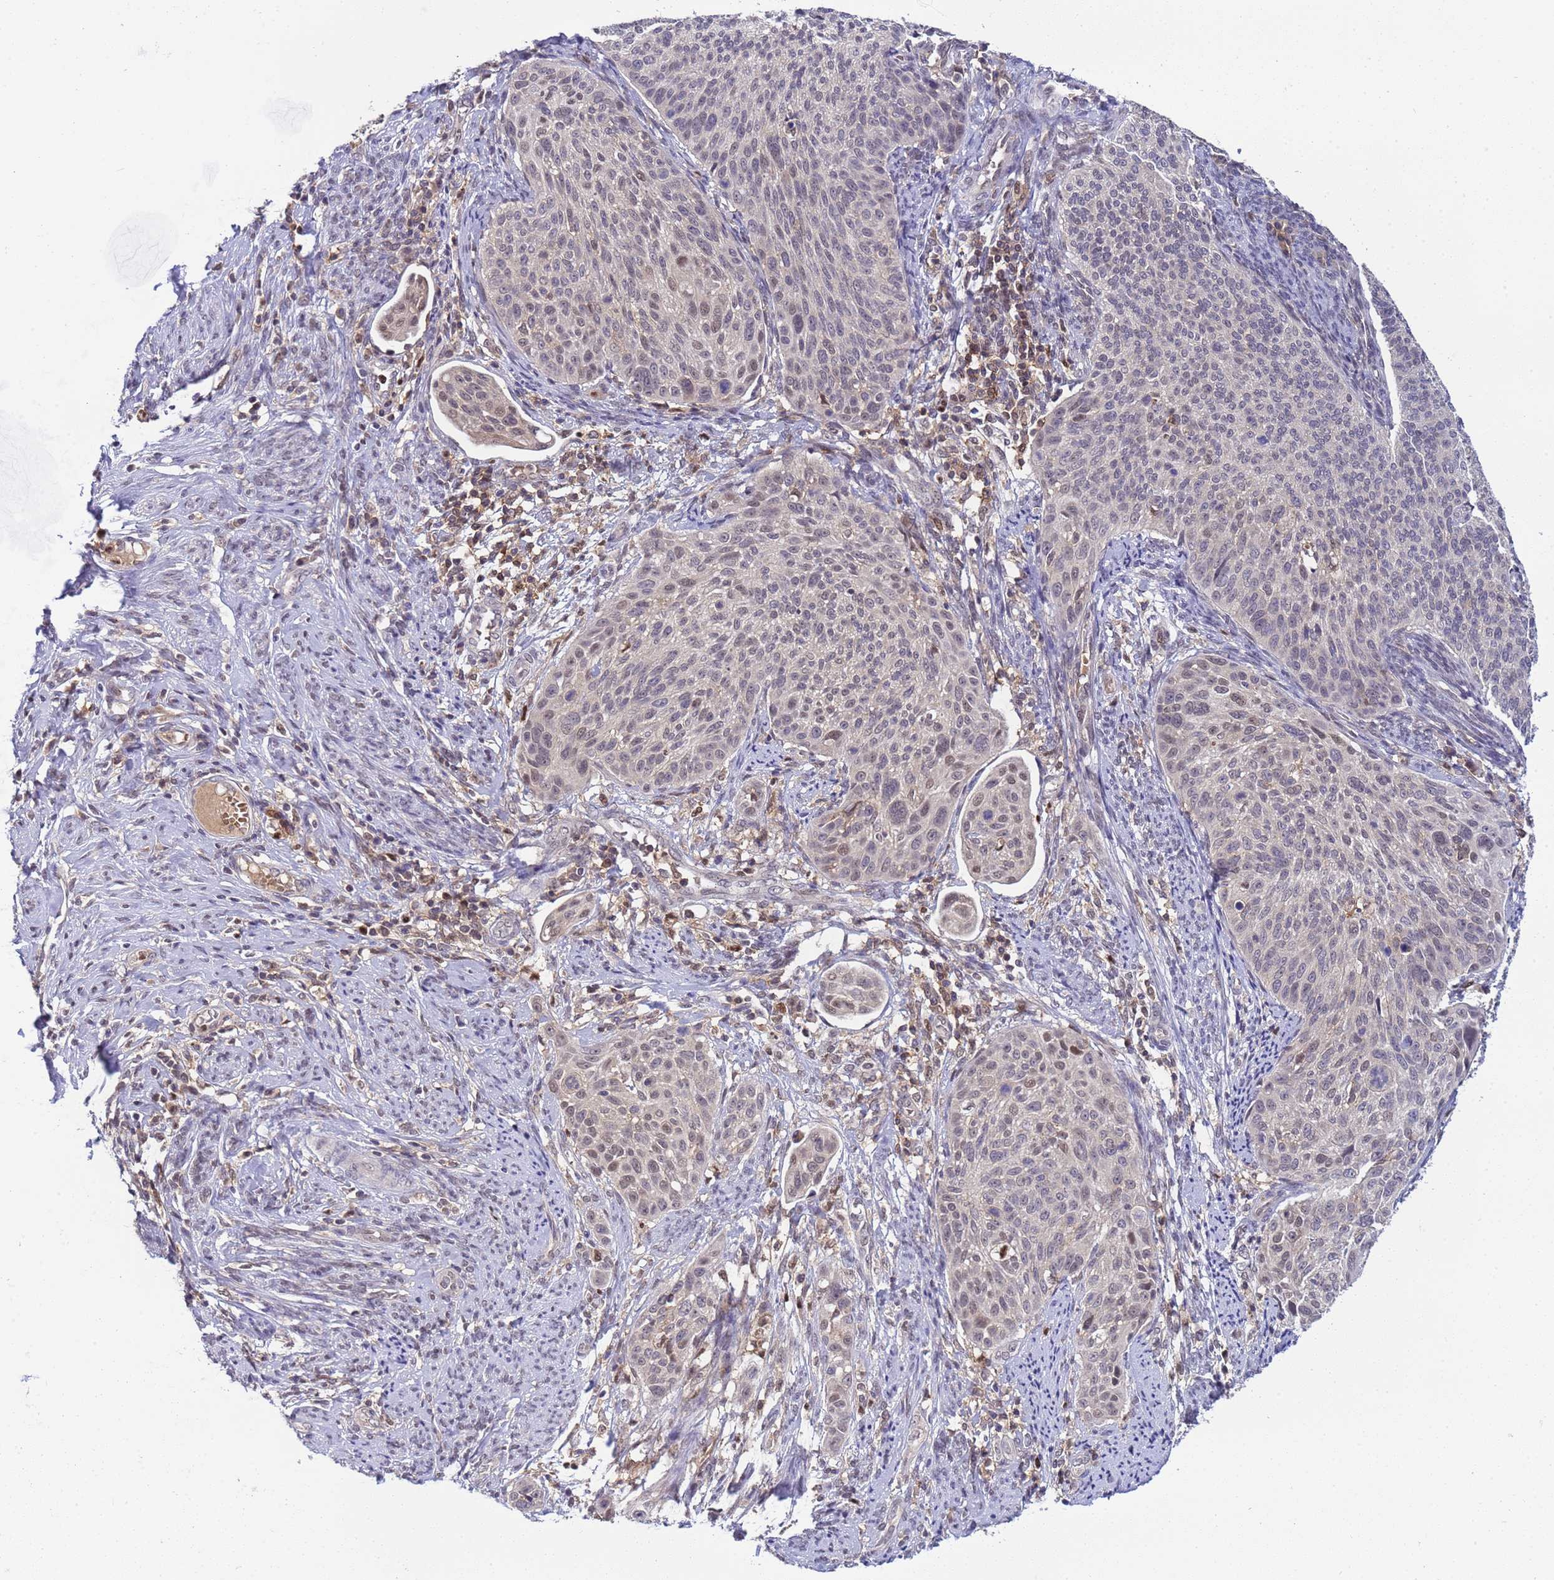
{"staining": {"intensity": "weak", "quantity": "<25%", "location": "nuclear"}, "tissue": "cervical cancer", "cell_type": "Tumor cells", "image_type": "cancer", "snomed": [{"axis": "morphology", "description": "Squamous cell carcinoma, NOS"}, {"axis": "topography", "description": "Cervix"}], "caption": "Immunohistochemistry of cervical squamous cell carcinoma shows no expression in tumor cells.", "gene": "CD53", "patient": {"sex": "female", "age": 70}}